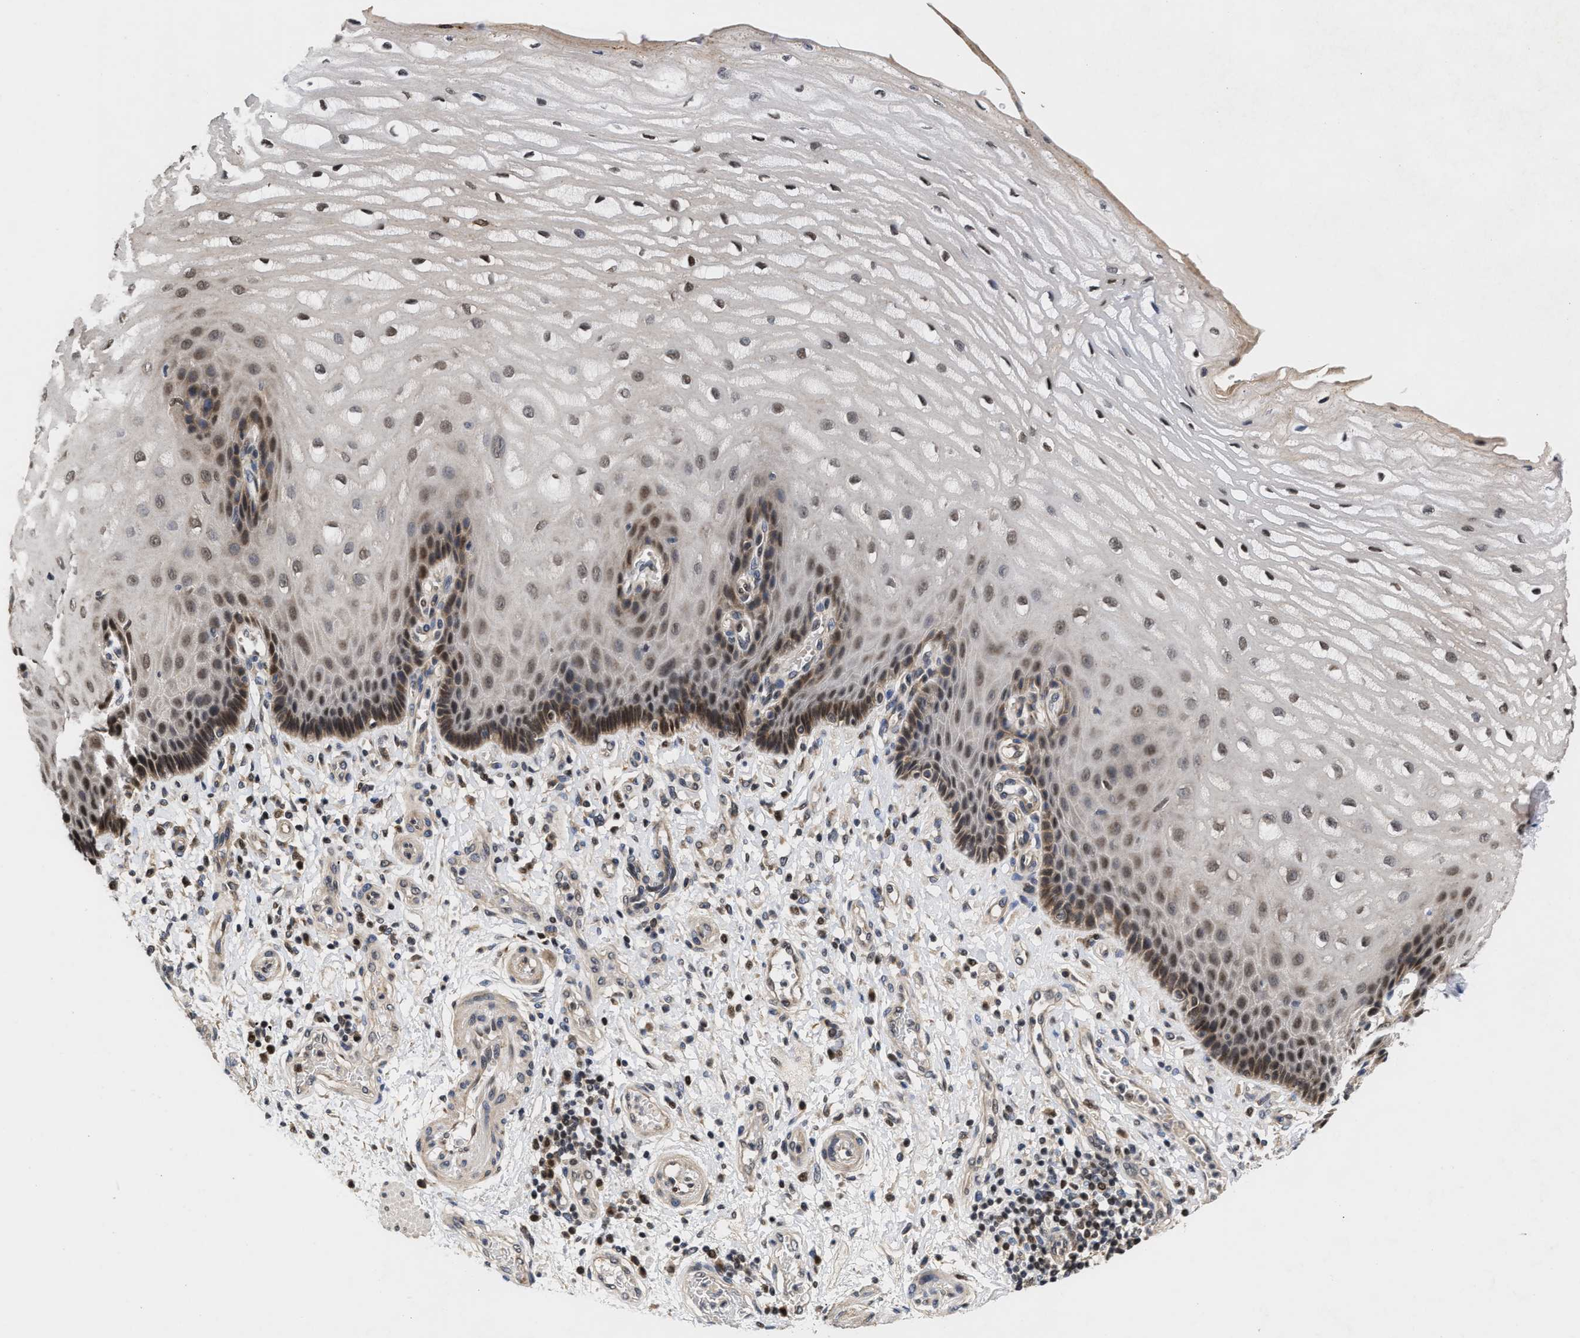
{"staining": {"intensity": "weak", "quantity": "25%-75%", "location": "cytoplasmic/membranous,nuclear"}, "tissue": "esophagus", "cell_type": "Squamous epithelial cells", "image_type": "normal", "snomed": [{"axis": "morphology", "description": "Normal tissue, NOS"}, {"axis": "topography", "description": "Esophagus"}], "caption": "IHC staining of benign esophagus, which reveals low levels of weak cytoplasmic/membranous,nuclear positivity in about 25%-75% of squamous epithelial cells indicating weak cytoplasmic/membranous,nuclear protein positivity. The staining was performed using DAB (3,3'-diaminobenzidine) (brown) for protein detection and nuclei were counterstained in hematoxylin (blue).", "gene": "CLIP2", "patient": {"sex": "male", "age": 54}}